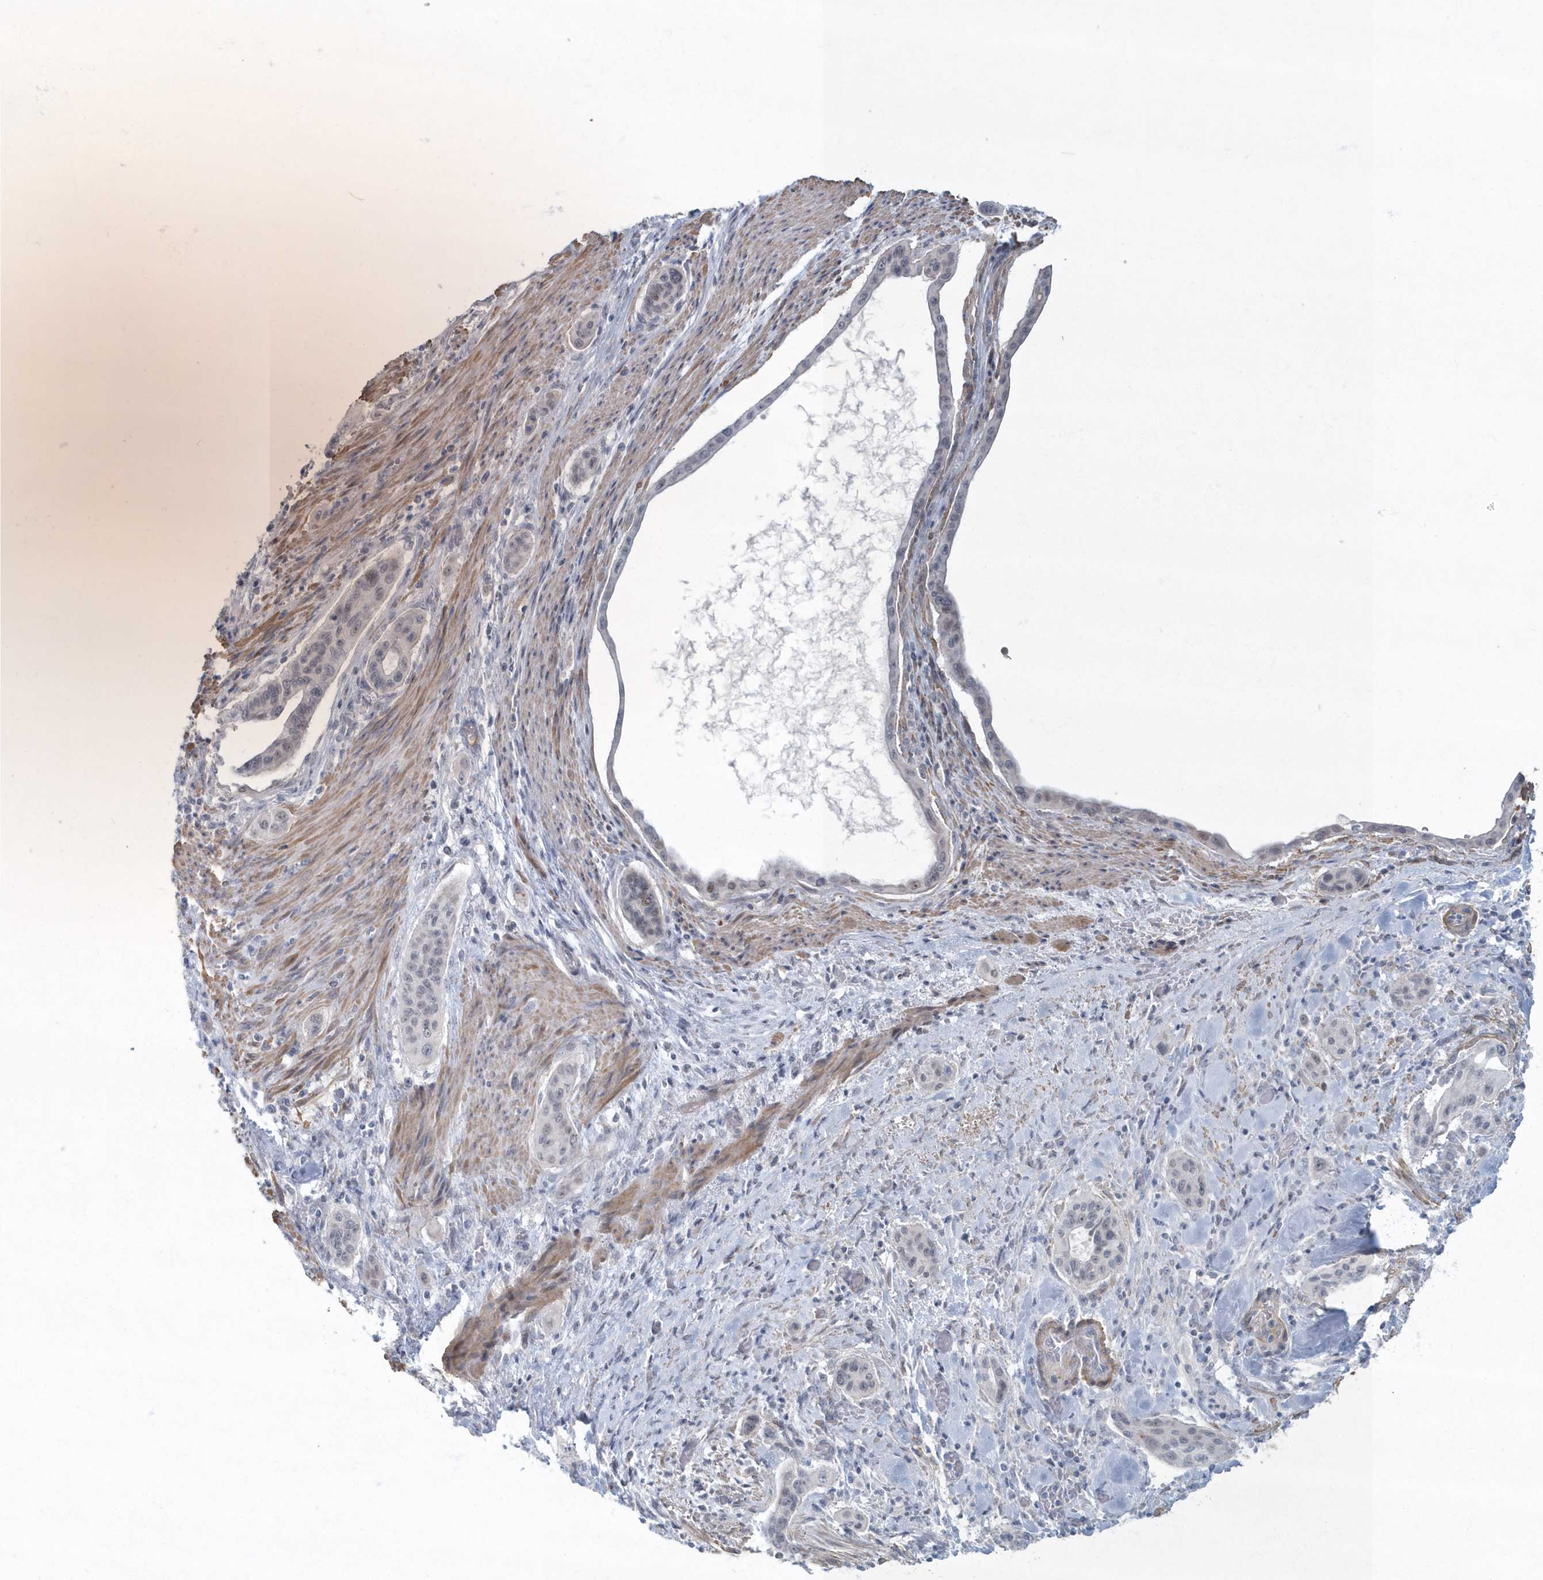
{"staining": {"intensity": "weak", "quantity": "<25%", "location": "nuclear"}, "tissue": "pancreatic cancer", "cell_type": "Tumor cells", "image_type": "cancer", "snomed": [{"axis": "morphology", "description": "Adenocarcinoma, NOS"}, {"axis": "topography", "description": "Pancreas"}], "caption": "A histopathology image of pancreatic cancer (adenocarcinoma) stained for a protein displays no brown staining in tumor cells. (Brightfield microscopy of DAB immunohistochemistry (IHC) at high magnification).", "gene": "MYOT", "patient": {"sex": "male", "age": 77}}